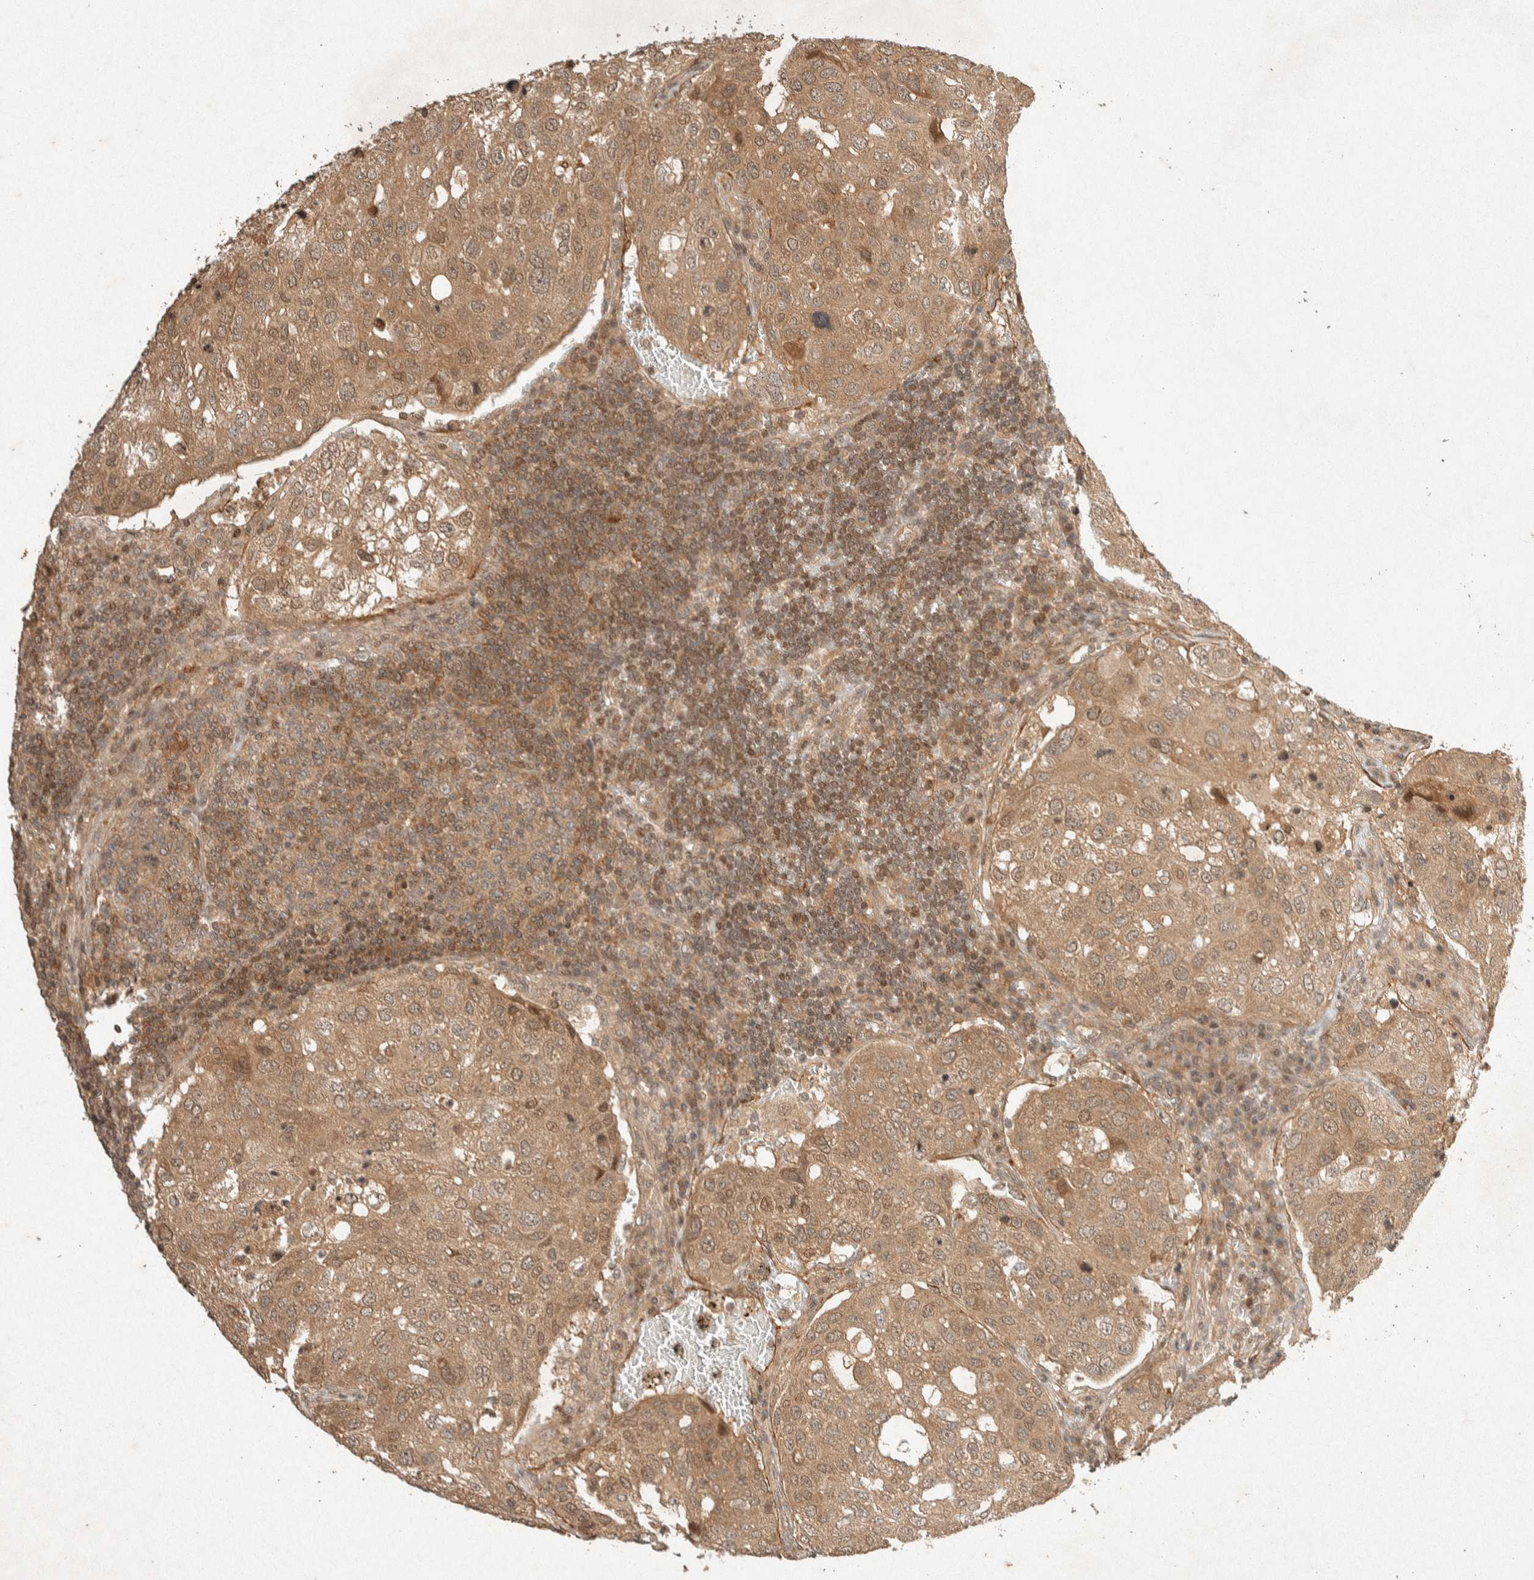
{"staining": {"intensity": "moderate", "quantity": ">75%", "location": "cytoplasmic/membranous,nuclear"}, "tissue": "urothelial cancer", "cell_type": "Tumor cells", "image_type": "cancer", "snomed": [{"axis": "morphology", "description": "Urothelial carcinoma, High grade"}, {"axis": "topography", "description": "Lymph node"}, {"axis": "topography", "description": "Urinary bladder"}], "caption": "The histopathology image shows staining of urothelial carcinoma (high-grade), revealing moderate cytoplasmic/membranous and nuclear protein positivity (brown color) within tumor cells.", "gene": "THRA", "patient": {"sex": "male", "age": 51}}